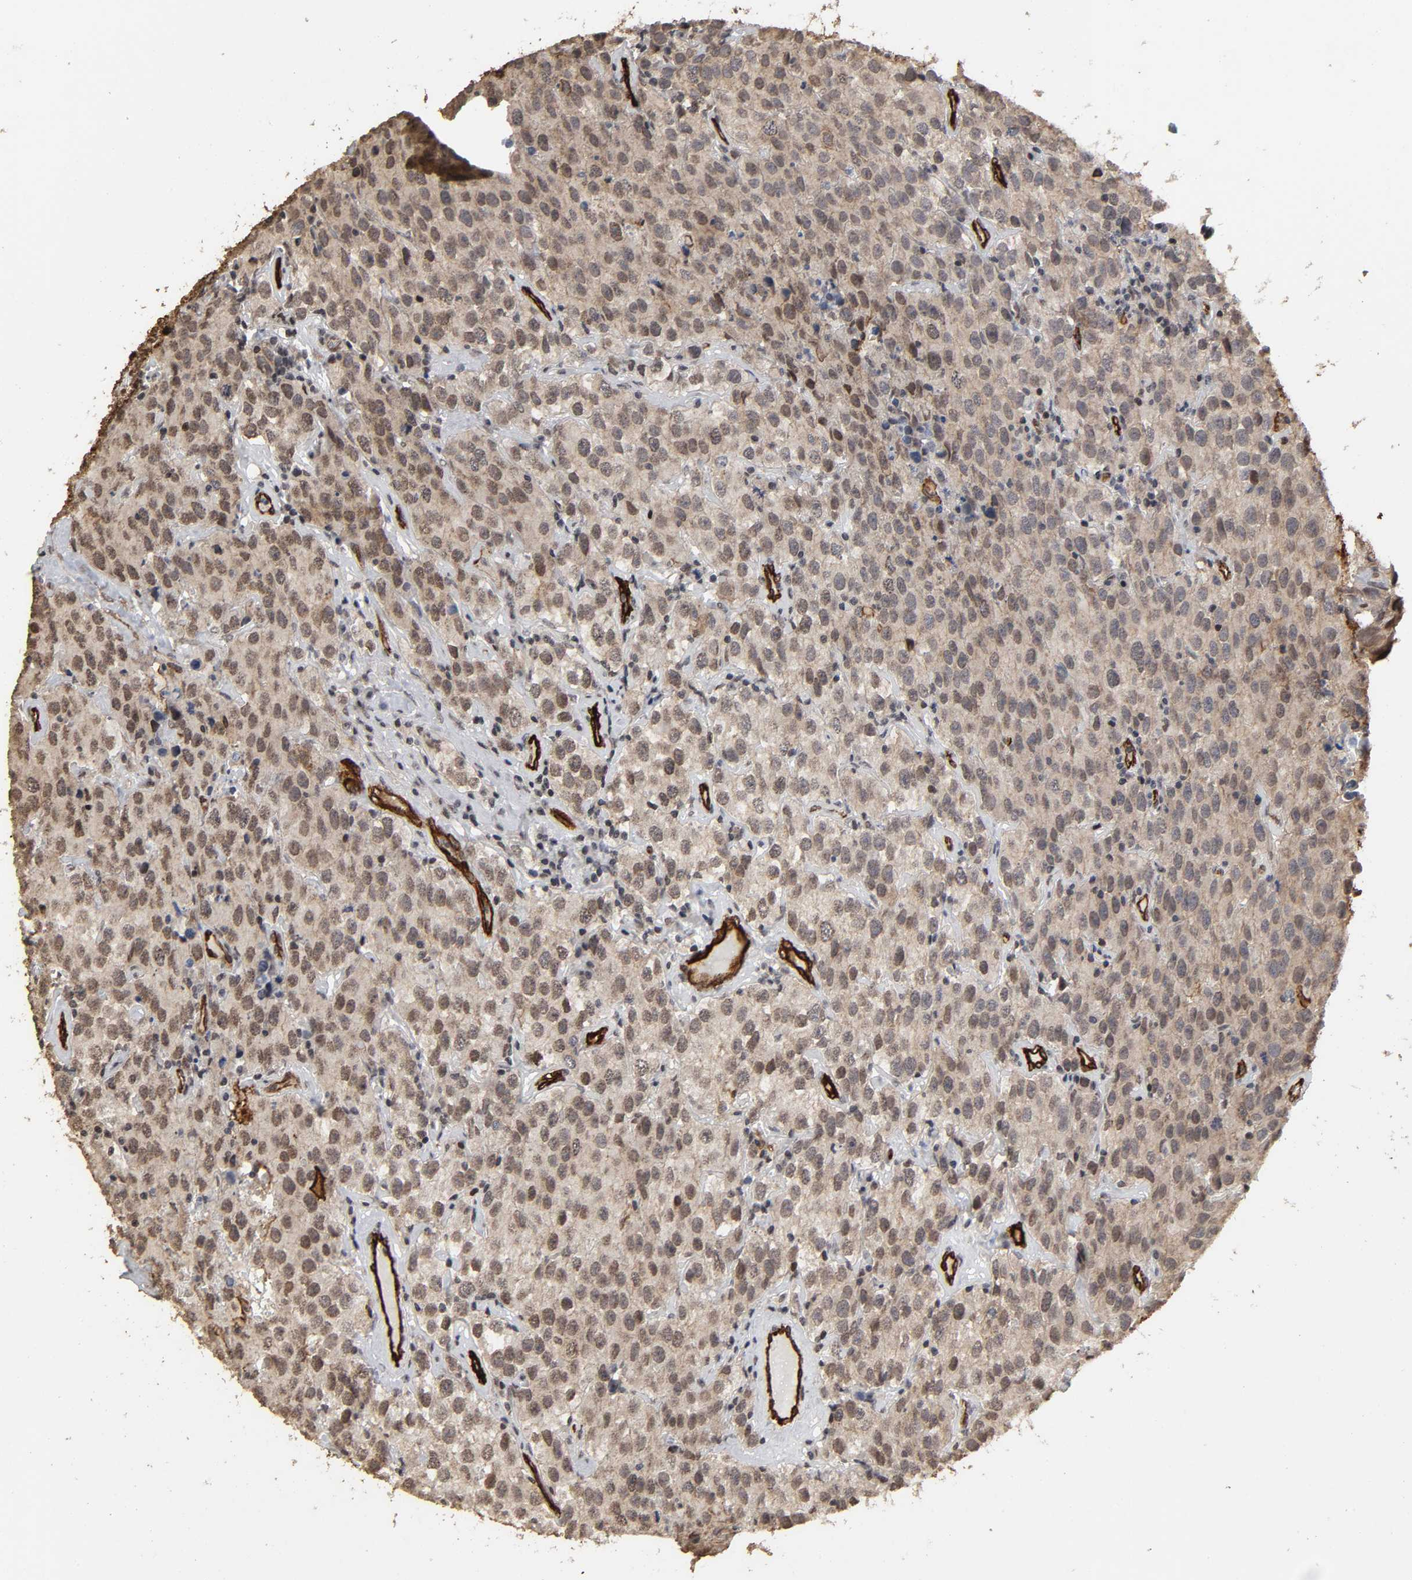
{"staining": {"intensity": "weak", "quantity": ">75%", "location": "cytoplasmic/membranous,nuclear"}, "tissue": "testis cancer", "cell_type": "Tumor cells", "image_type": "cancer", "snomed": [{"axis": "morphology", "description": "Seminoma, NOS"}, {"axis": "topography", "description": "Testis"}], "caption": "Testis cancer was stained to show a protein in brown. There is low levels of weak cytoplasmic/membranous and nuclear positivity in approximately >75% of tumor cells.", "gene": "AHNAK2", "patient": {"sex": "male", "age": 52}}